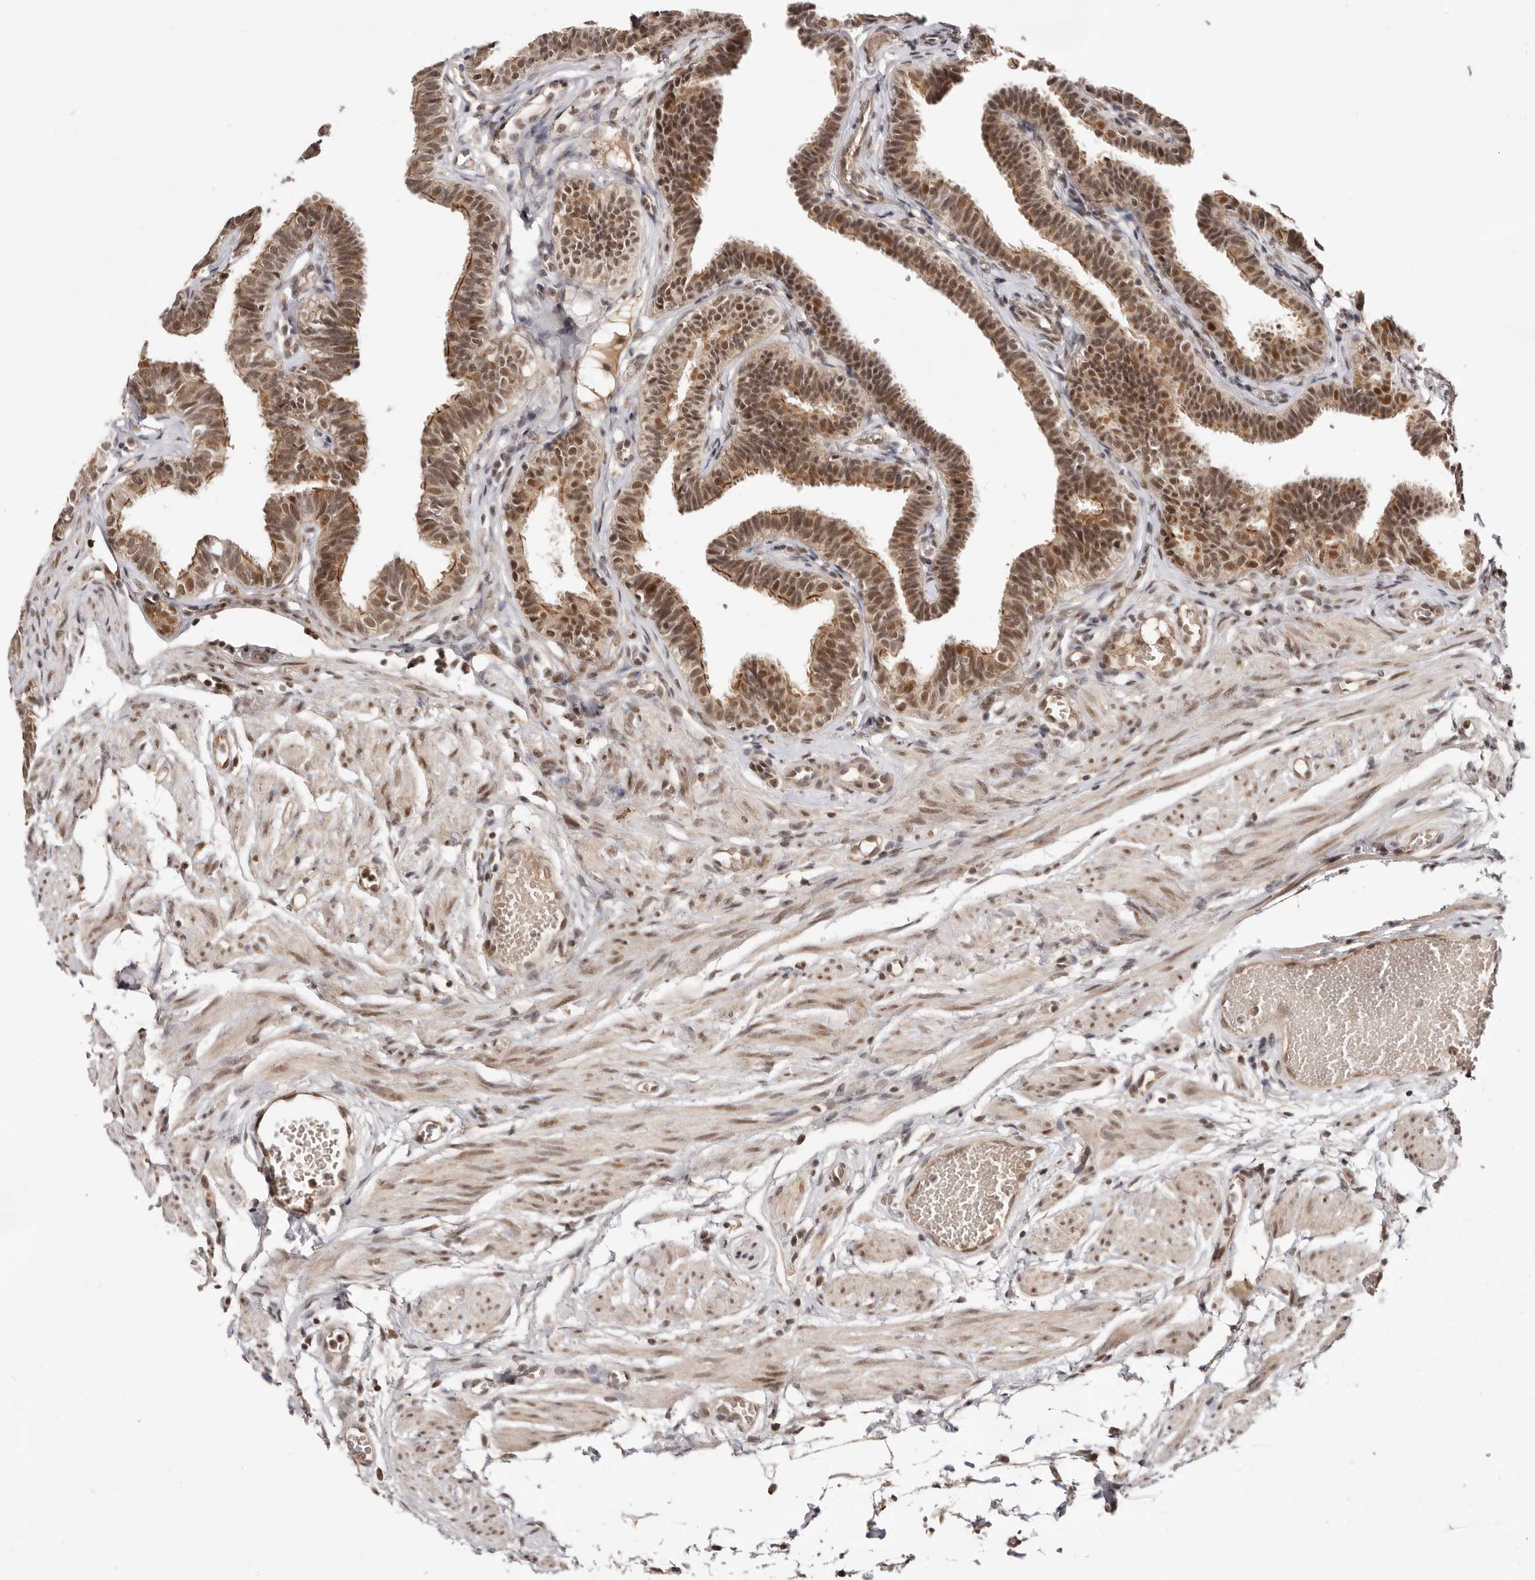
{"staining": {"intensity": "moderate", "quantity": ">75%", "location": "cytoplasmic/membranous,nuclear"}, "tissue": "fallopian tube", "cell_type": "Glandular cells", "image_type": "normal", "snomed": [{"axis": "morphology", "description": "Normal tissue, NOS"}, {"axis": "topography", "description": "Fallopian tube"}, {"axis": "topography", "description": "Ovary"}], "caption": "Brown immunohistochemical staining in unremarkable human fallopian tube shows moderate cytoplasmic/membranous,nuclear positivity in approximately >75% of glandular cells. (IHC, brightfield microscopy, high magnification).", "gene": "MED8", "patient": {"sex": "female", "age": 23}}